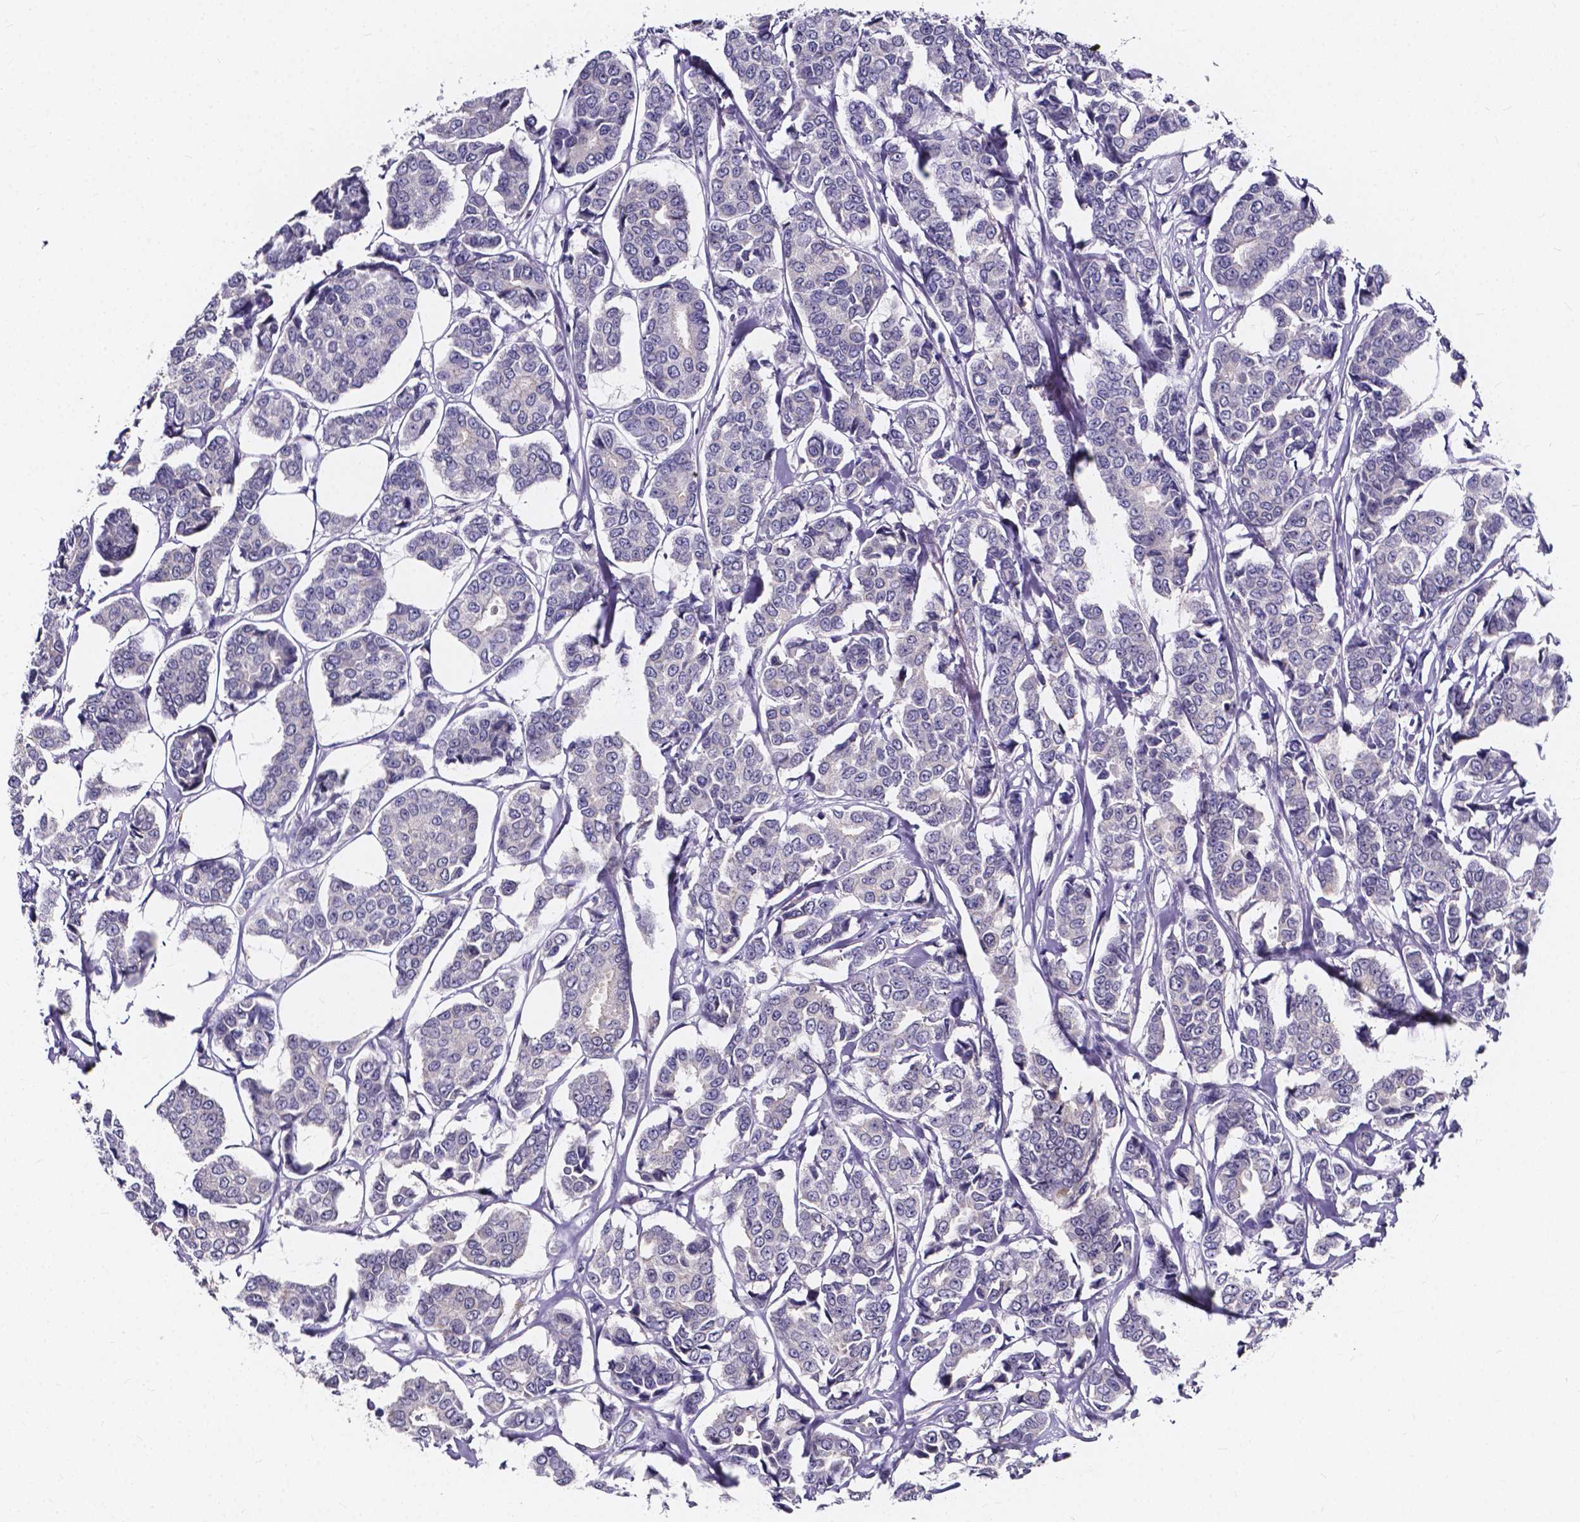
{"staining": {"intensity": "negative", "quantity": "none", "location": "none"}, "tissue": "breast cancer", "cell_type": "Tumor cells", "image_type": "cancer", "snomed": [{"axis": "morphology", "description": "Duct carcinoma"}, {"axis": "topography", "description": "Breast"}], "caption": "The photomicrograph reveals no significant expression in tumor cells of intraductal carcinoma (breast). The staining was performed using DAB (3,3'-diaminobenzidine) to visualize the protein expression in brown, while the nuclei were stained in blue with hematoxylin (Magnification: 20x).", "gene": "SPOCD1", "patient": {"sex": "female", "age": 94}}